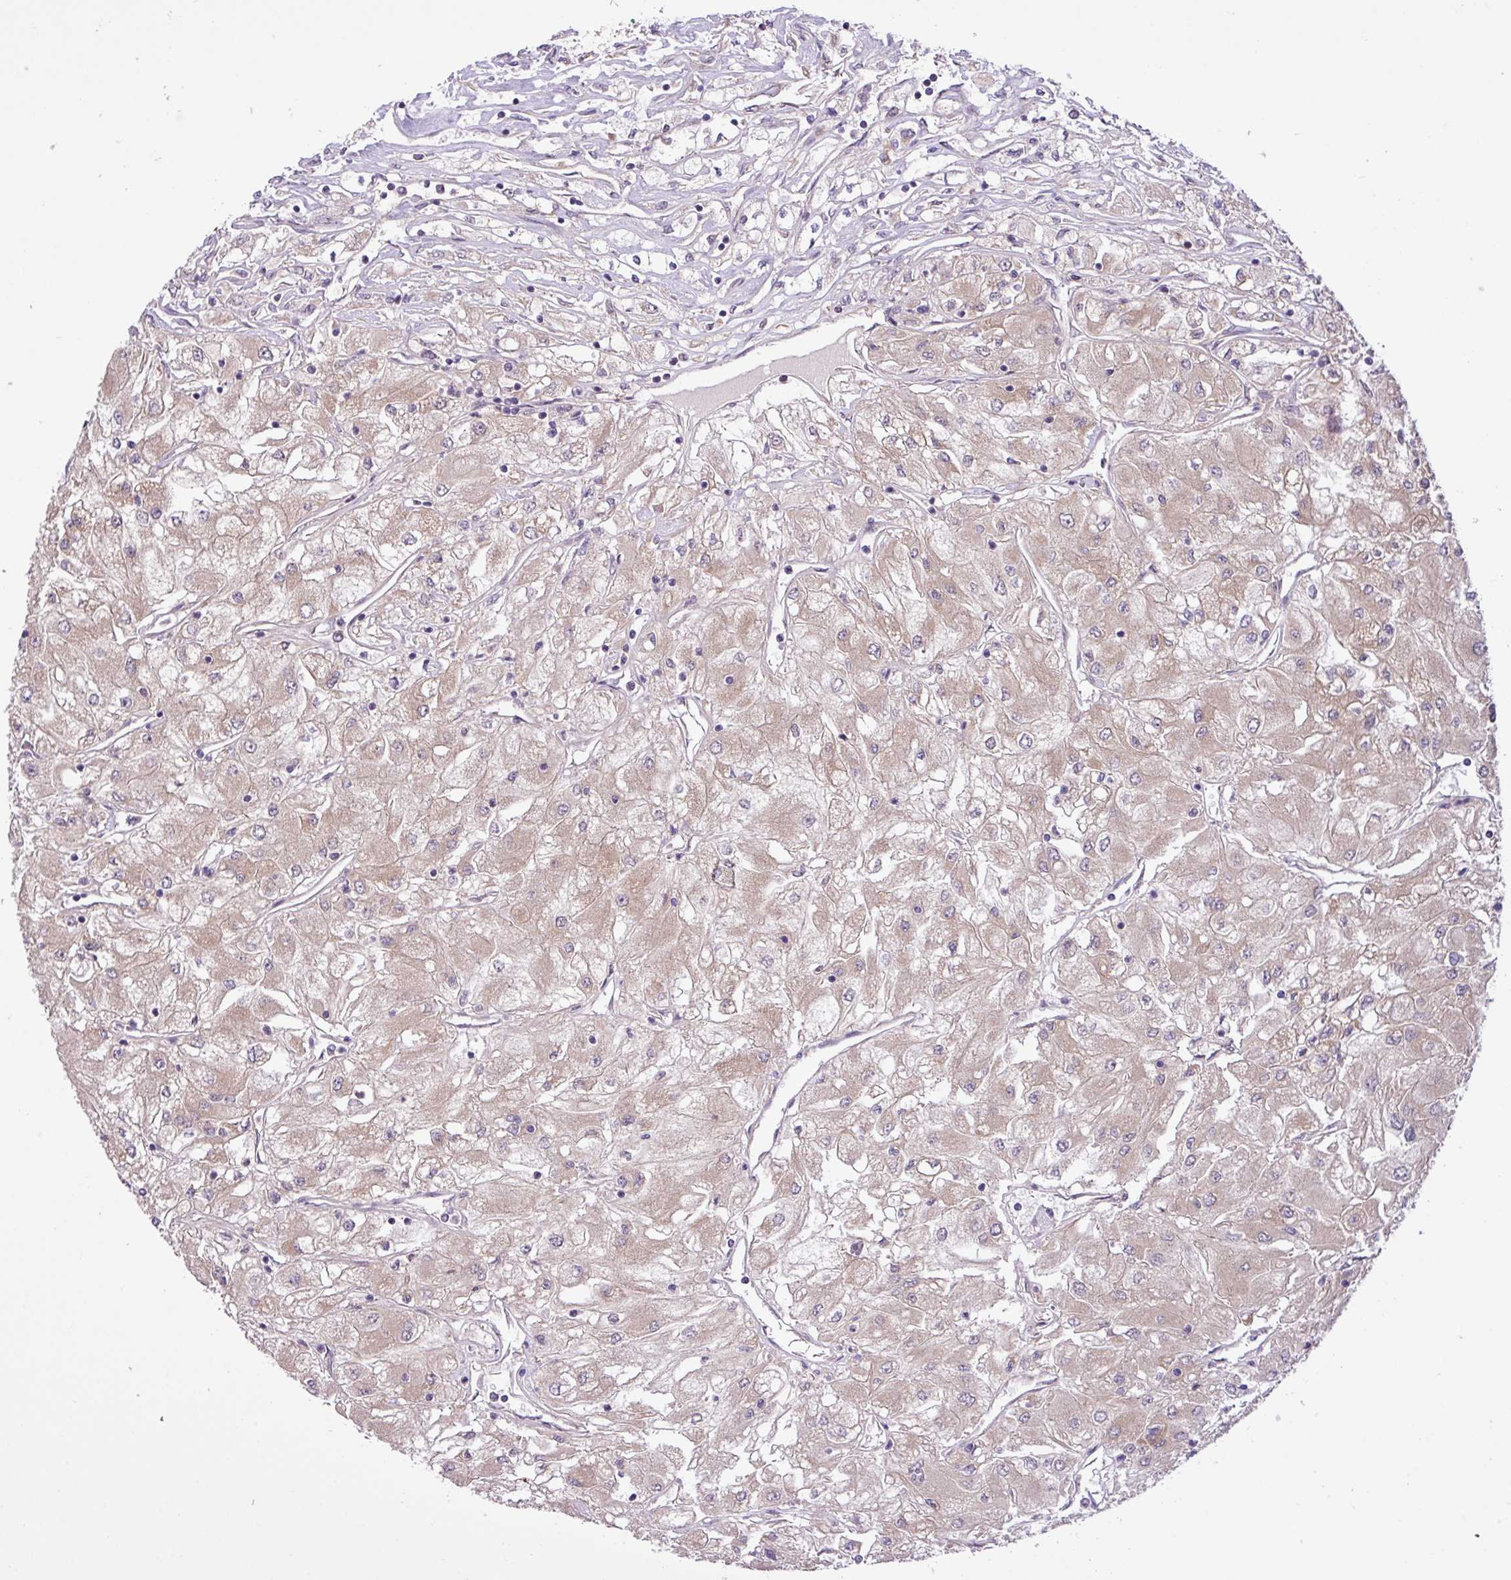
{"staining": {"intensity": "weak", "quantity": "25%-75%", "location": "cytoplasmic/membranous"}, "tissue": "renal cancer", "cell_type": "Tumor cells", "image_type": "cancer", "snomed": [{"axis": "morphology", "description": "Adenocarcinoma, NOS"}, {"axis": "topography", "description": "Kidney"}], "caption": "IHC image of neoplastic tissue: renal cancer (adenocarcinoma) stained using immunohistochemistry (IHC) exhibits low levels of weak protein expression localized specifically in the cytoplasmic/membranous of tumor cells, appearing as a cytoplasmic/membranous brown color.", "gene": "TIMM10B", "patient": {"sex": "male", "age": 80}}